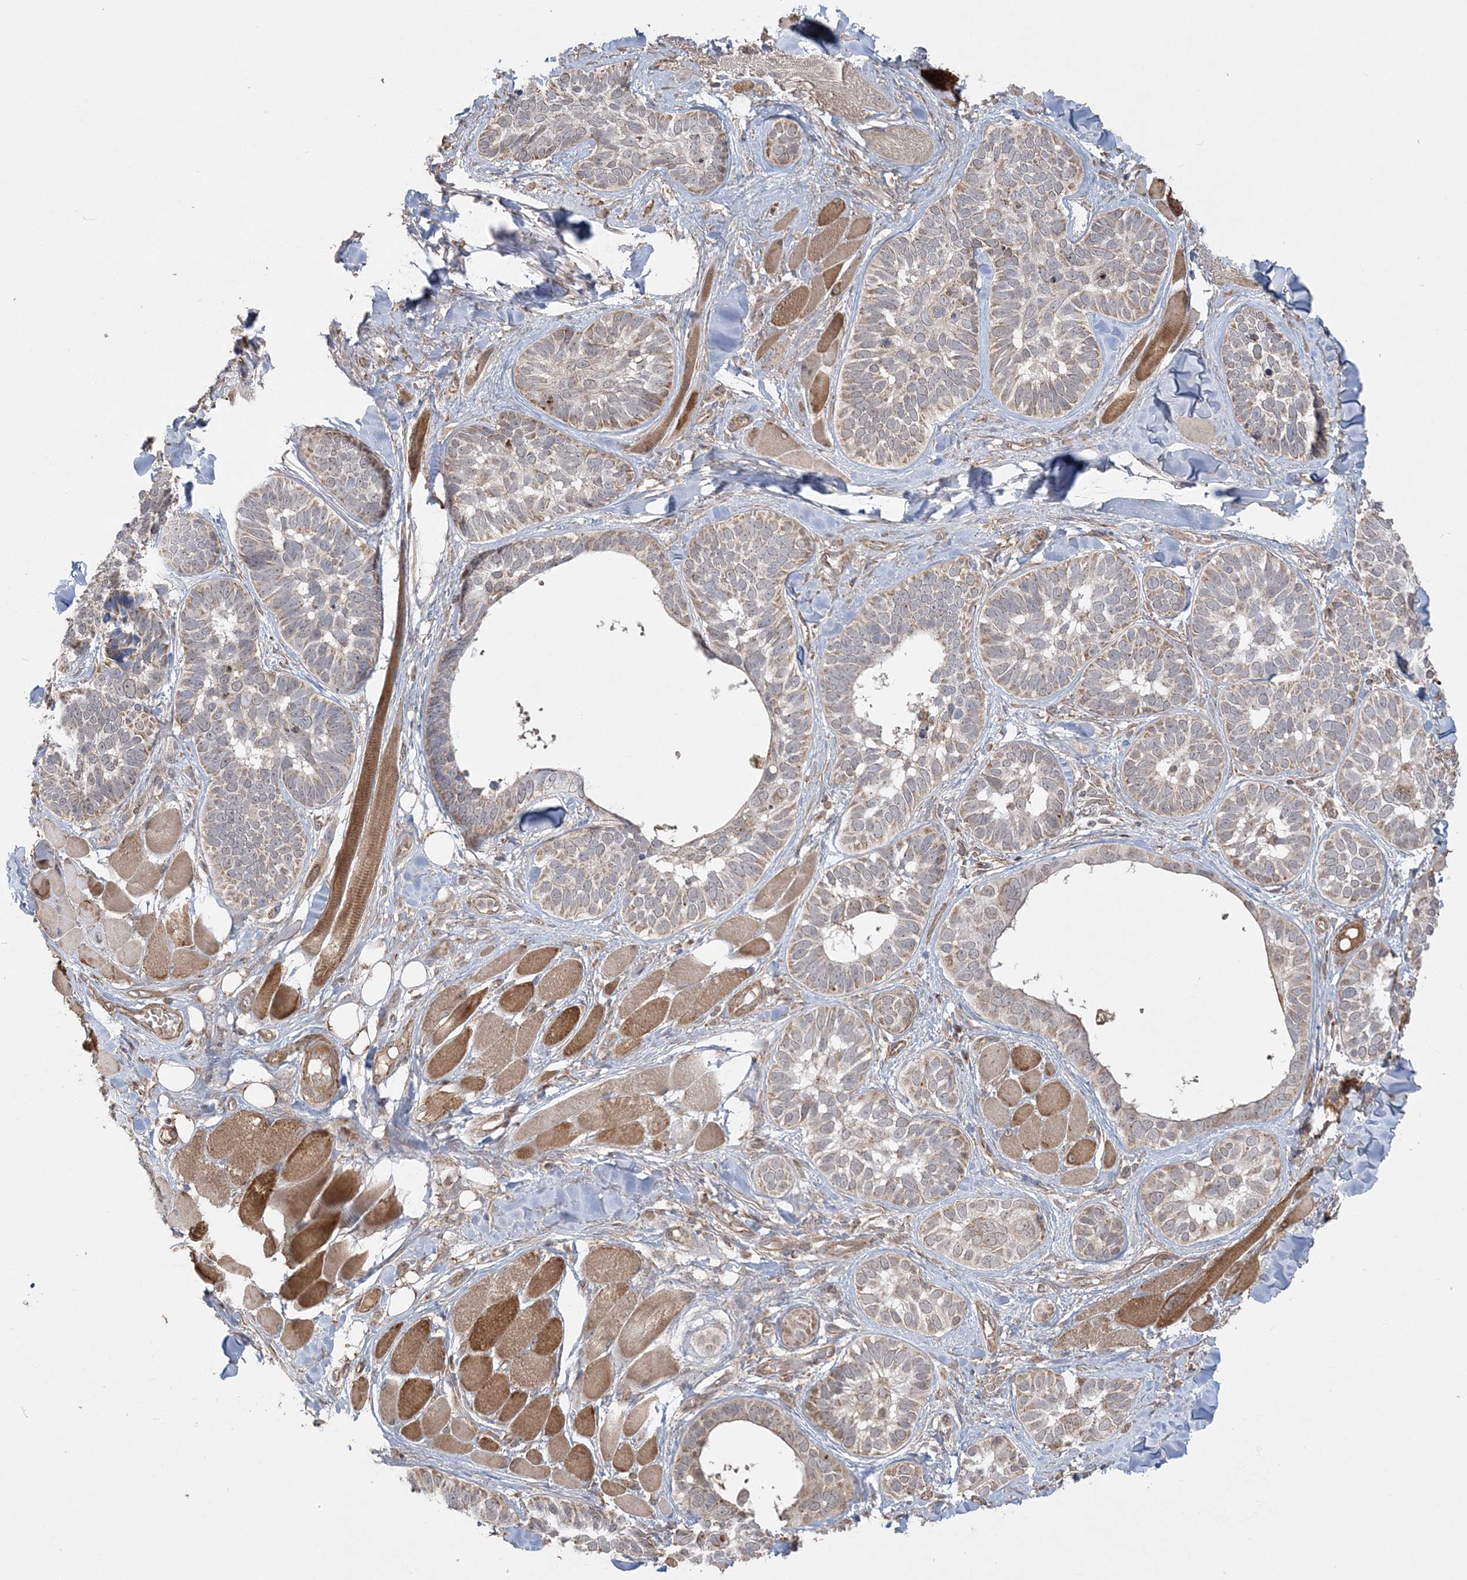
{"staining": {"intensity": "weak", "quantity": ">75%", "location": "cytoplasmic/membranous"}, "tissue": "skin cancer", "cell_type": "Tumor cells", "image_type": "cancer", "snomed": [{"axis": "morphology", "description": "Basal cell carcinoma"}, {"axis": "topography", "description": "Skin"}], "caption": "Skin basal cell carcinoma stained with DAB (3,3'-diaminobenzidine) immunohistochemistry (IHC) shows low levels of weak cytoplasmic/membranous positivity in about >75% of tumor cells.", "gene": "SCLT1", "patient": {"sex": "male", "age": 62}}